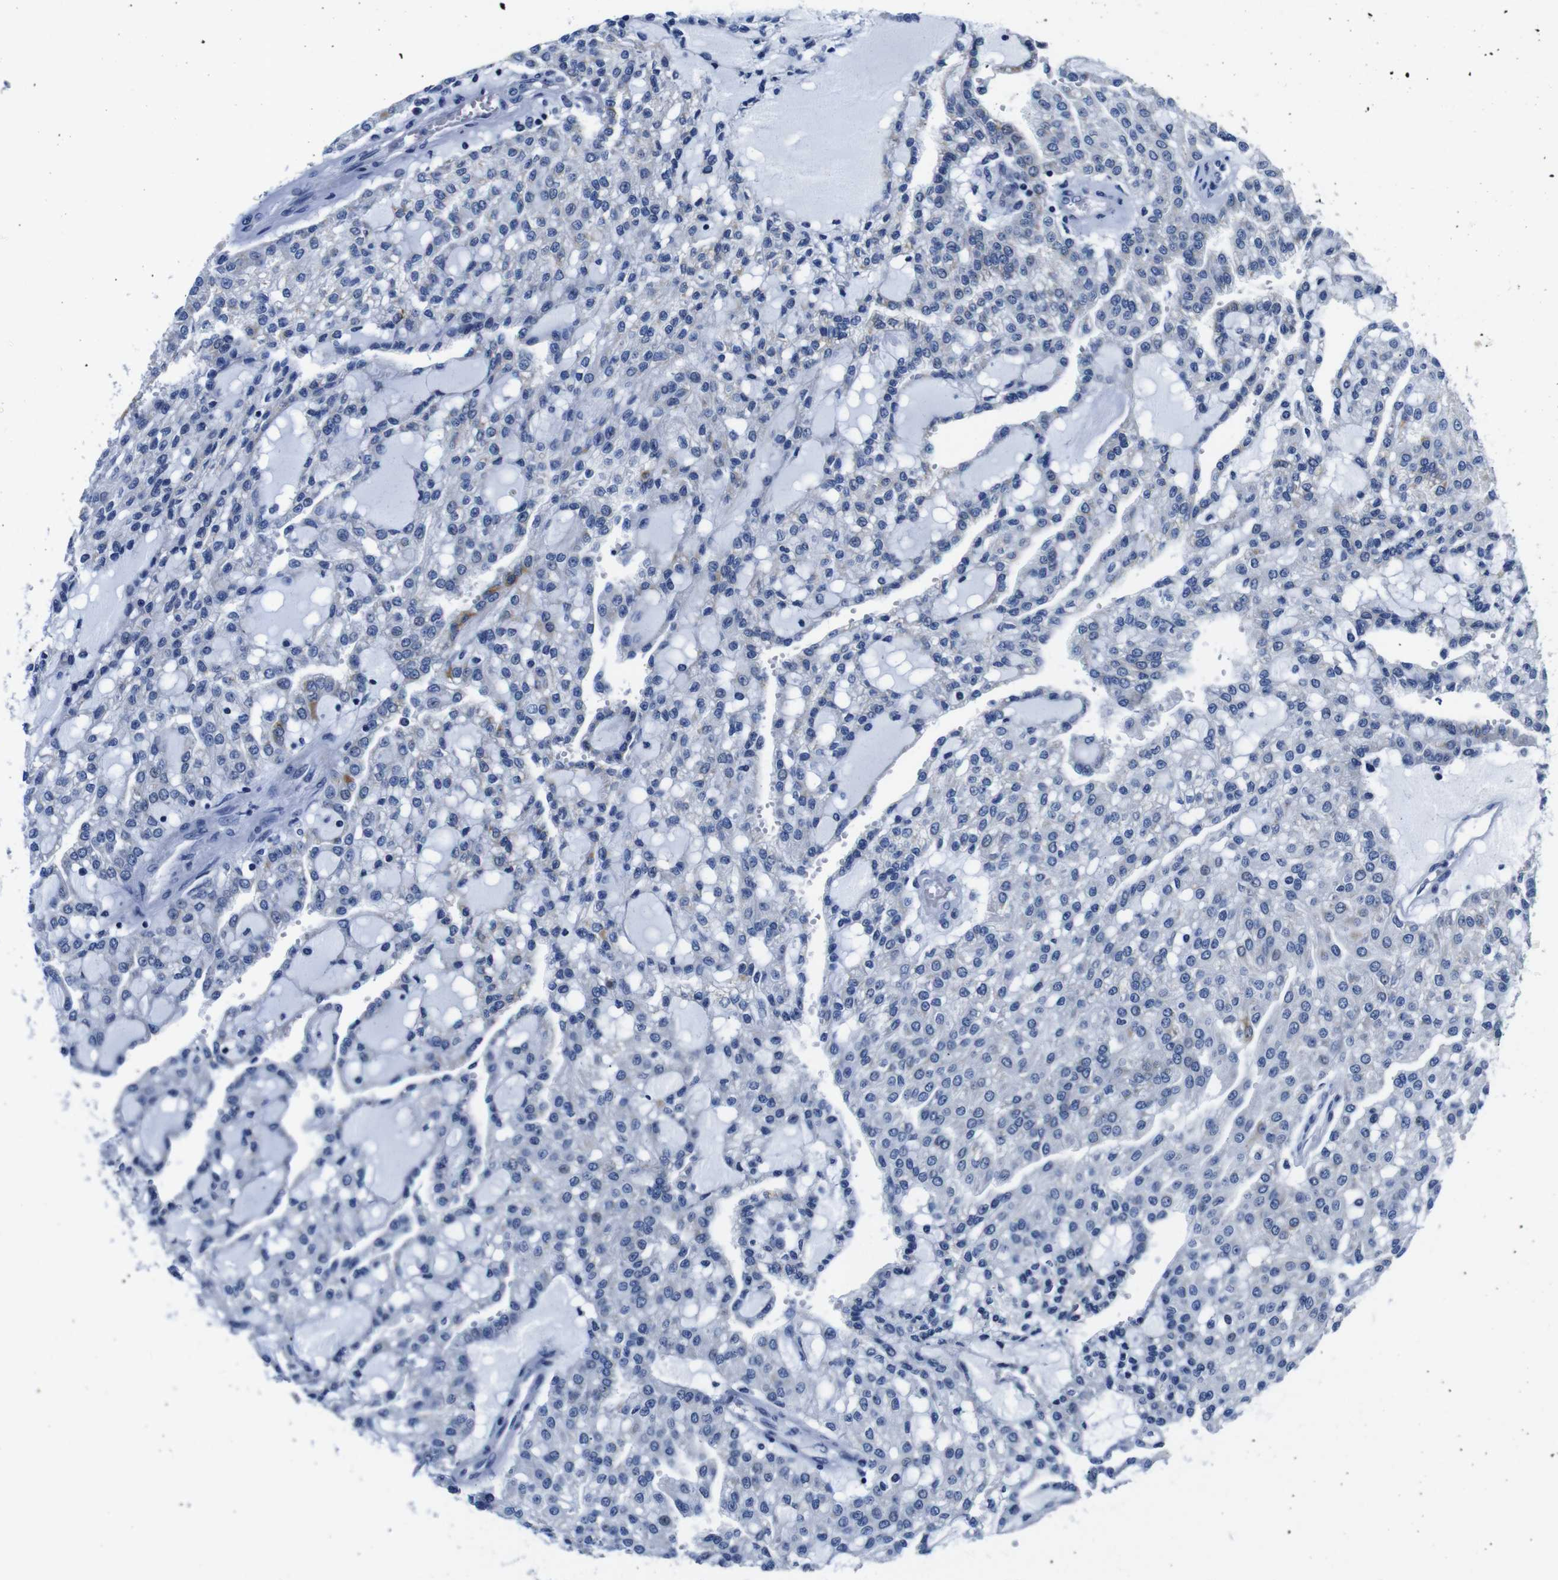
{"staining": {"intensity": "weak", "quantity": "<25%", "location": "cytoplasmic/membranous"}, "tissue": "renal cancer", "cell_type": "Tumor cells", "image_type": "cancer", "snomed": [{"axis": "morphology", "description": "Adenocarcinoma, NOS"}, {"axis": "topography", "description": "Kidney"}], "caption": "DAB immunohistochemical staining of renal cancer shows no significant positivity in tumor cells. (DAB immunohistochemistry (IHC), high magnification).", "gene": "SNX19", "patient": {"sex": "male", "age": 63}}